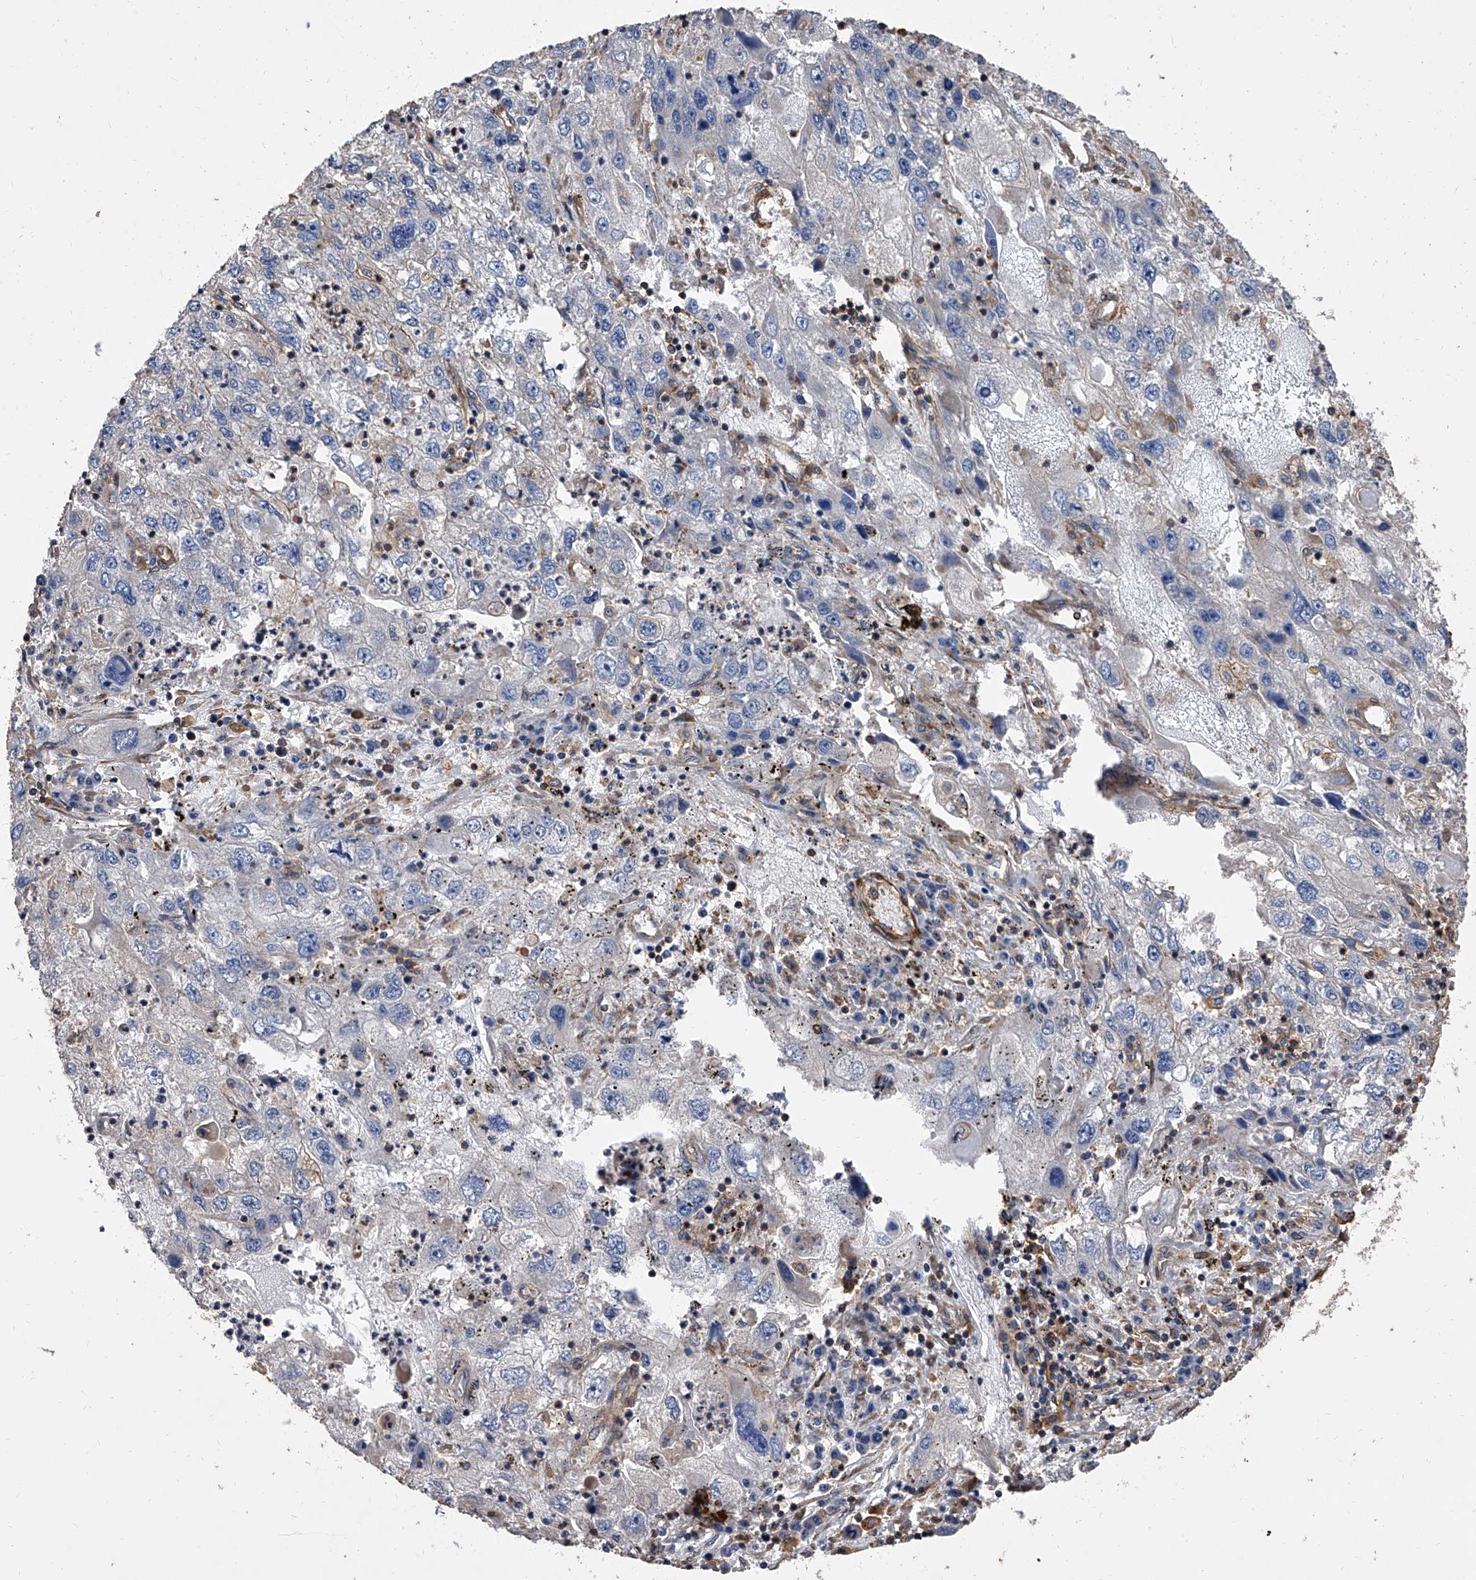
{"staining": {"intensity": "negative", "quantity": "none", "location": "none"}, "tissue": "endometrial cancer", "cell_type": "Tumor cells", "image_type": "cancer", "snomed": [{"axis": "morphology", "description": "Adenocarcinoma, NOS"}, {"axis": "topography", "description": "Endometrium"}], "caption": "Endometrial adenocarcinoma was stained to show a protein in brown. There is no significant staining in tumor cells. Brightfield microscopy of immunohistochemistry (IHC) stained with DAB (brown) and hematoxylin (blue), captured at high magnification.", "gene": "PISD", "patient": {"sex": "female", "age": 49}}